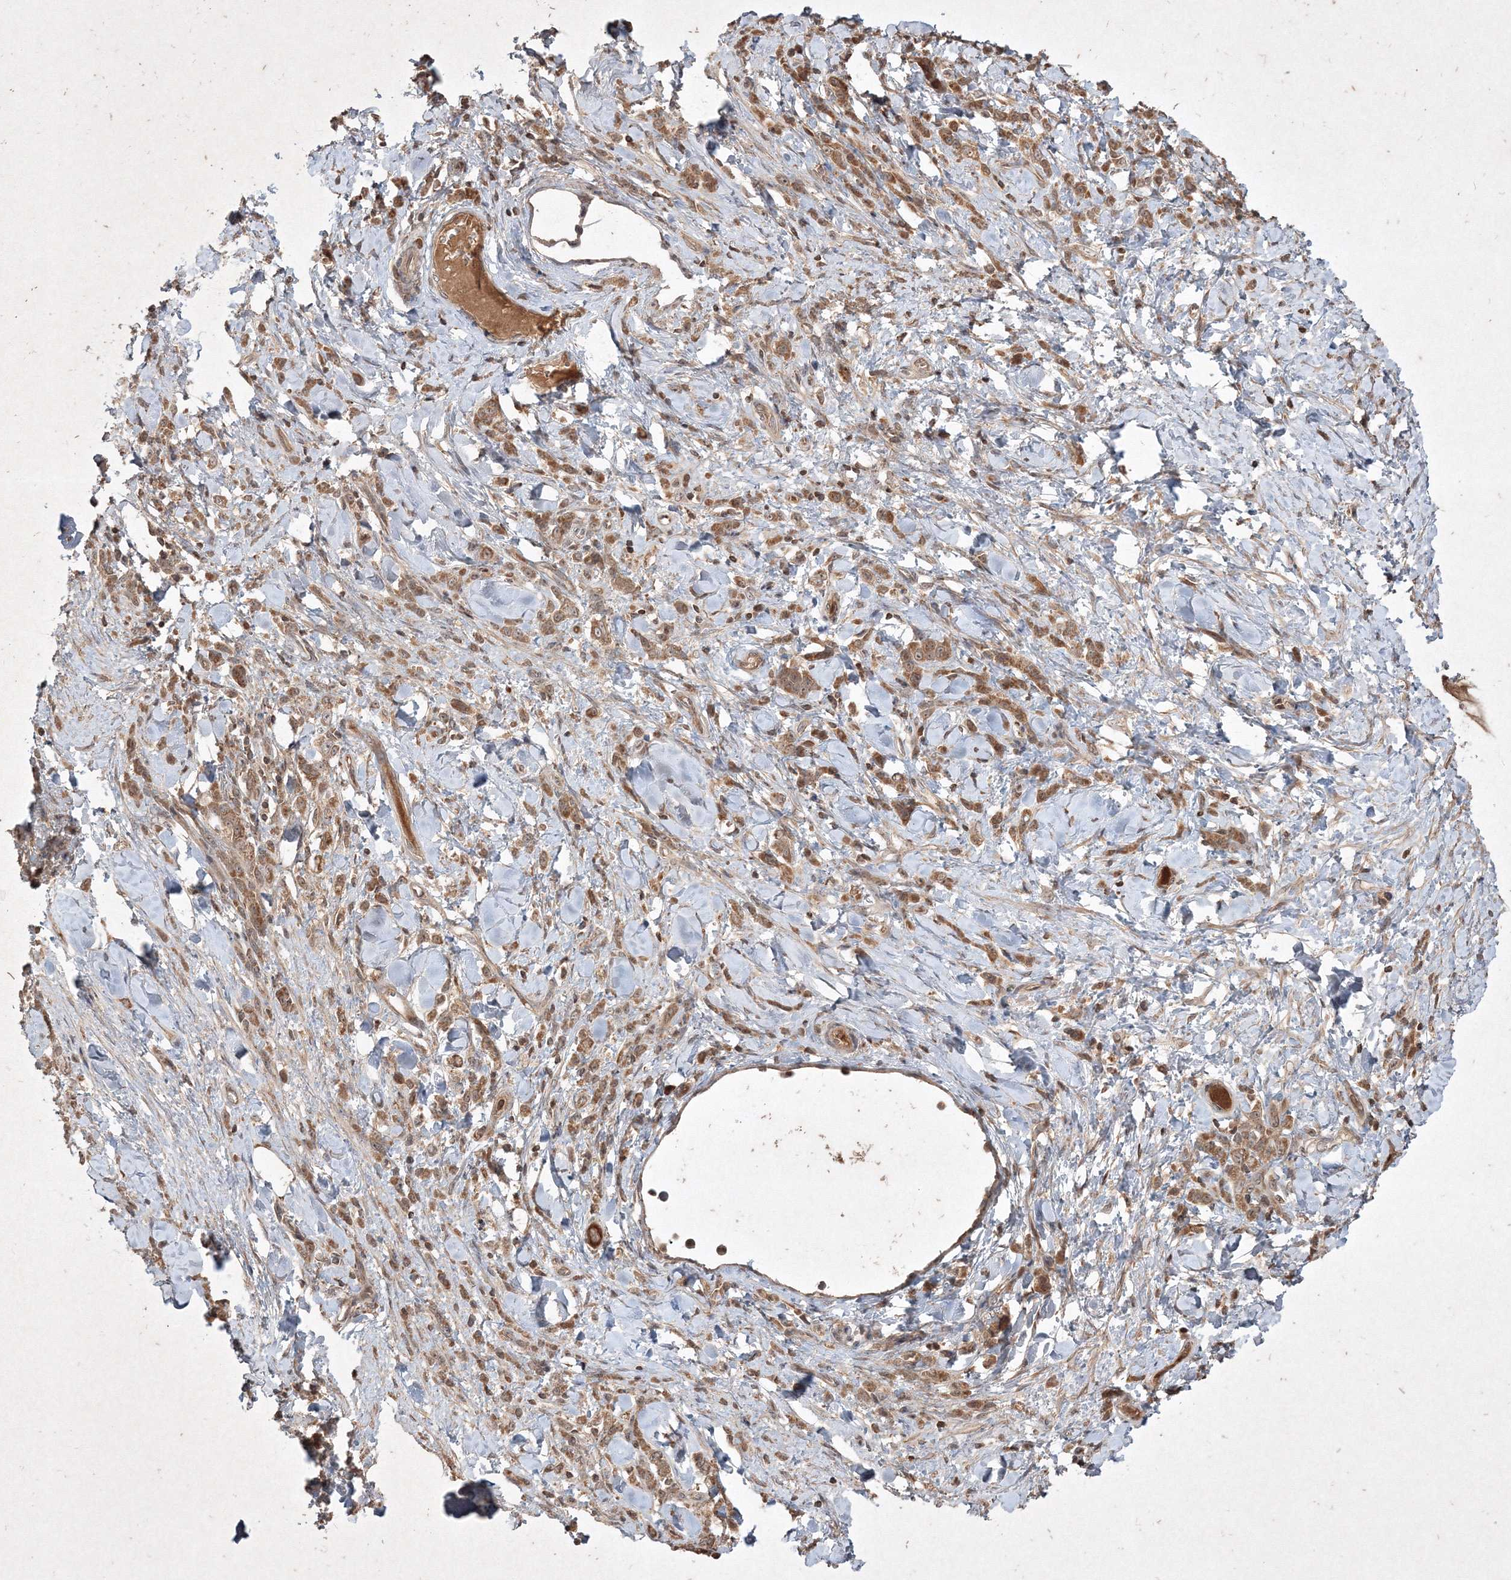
{"staining": {"intensity": "moderate", "quantity": ">75%", "location": "cytoplasmic/membranous"}, "tissue": "stomach cancer", "cell_type": "Tumor cells", "image_type": "cancer", "snomed": [{"axis": "morphology", "description": "Normal tissue, NOS"}, {"axis": "morphology", "description": "Adenocarcinoma, NOS"}, {"axis": "topography", "description": "Stomach"}], "caption": "The photomicrograph displays a brown stain indicating the presence of a protein in the cytoplasmic/membranous of tumor cells in stomach cancer. The staining was performed using DAB (3,3'-diaminobenzidine), with brown indicating positive protein expression. Nuclei are stained blue with hematoxylin.", "gene": "PLTP", "patient": {"sex": "male", "age": 82}}